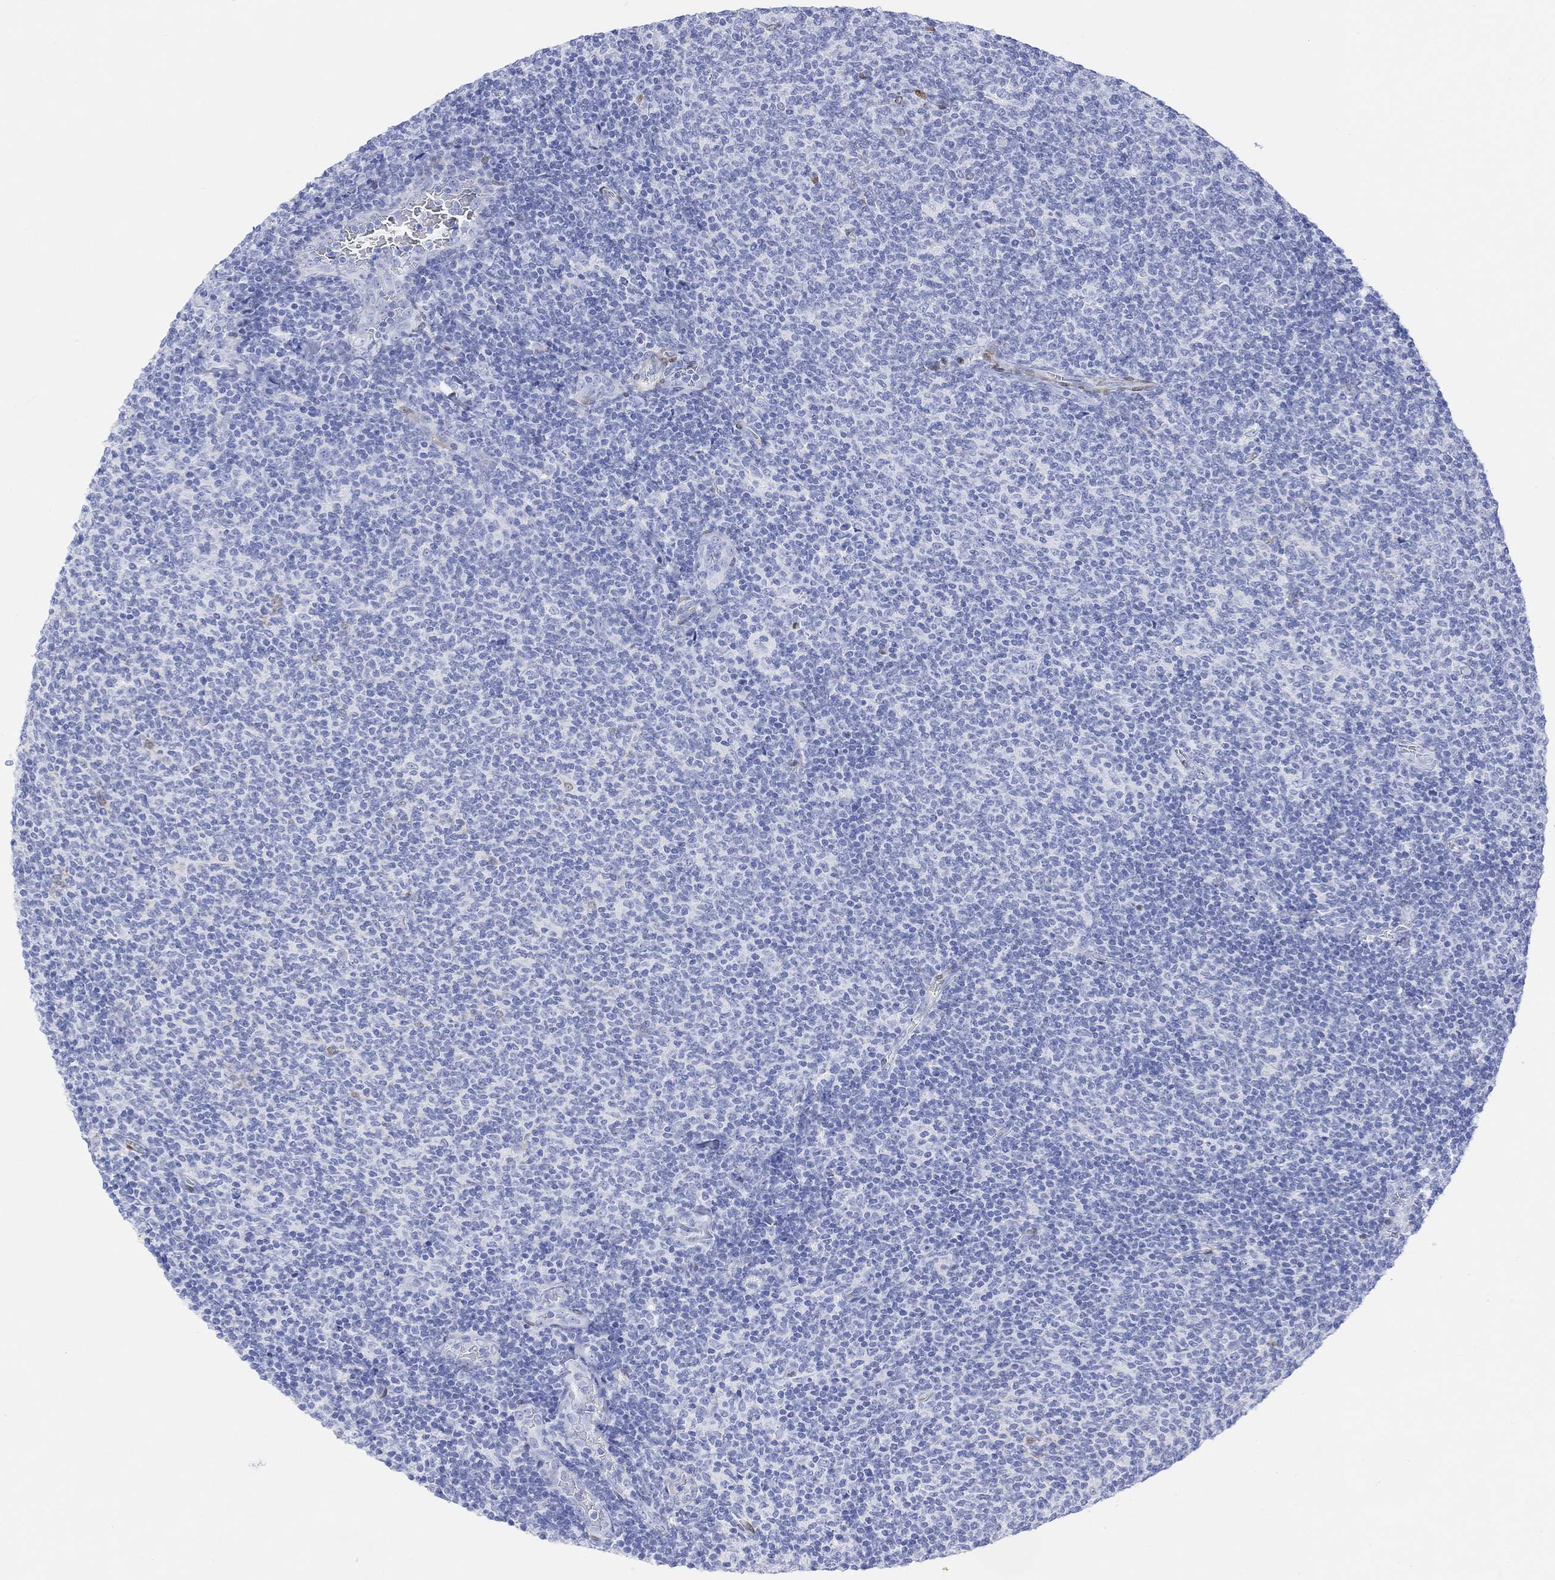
{"staining": {"intensity": "negative", "quantity": "none", "location": "none"}, "tissue": "lymphoma", "cell_type": "Tumor cells", "image_type": "cancer", "snomed": [{"axis": "morphology", "description": "Malignant lymphoma, non-Hodgkin's type, Low grade"}, {"axis": "topography", "description": "Lymph node"}], "caption": "Tumor cells show no significant positivity in malignant lymphoma, non-Hodgkin's type (low-grade).", "gene": "TPPP3", "patient": {"sex": "male", "age": 52}}